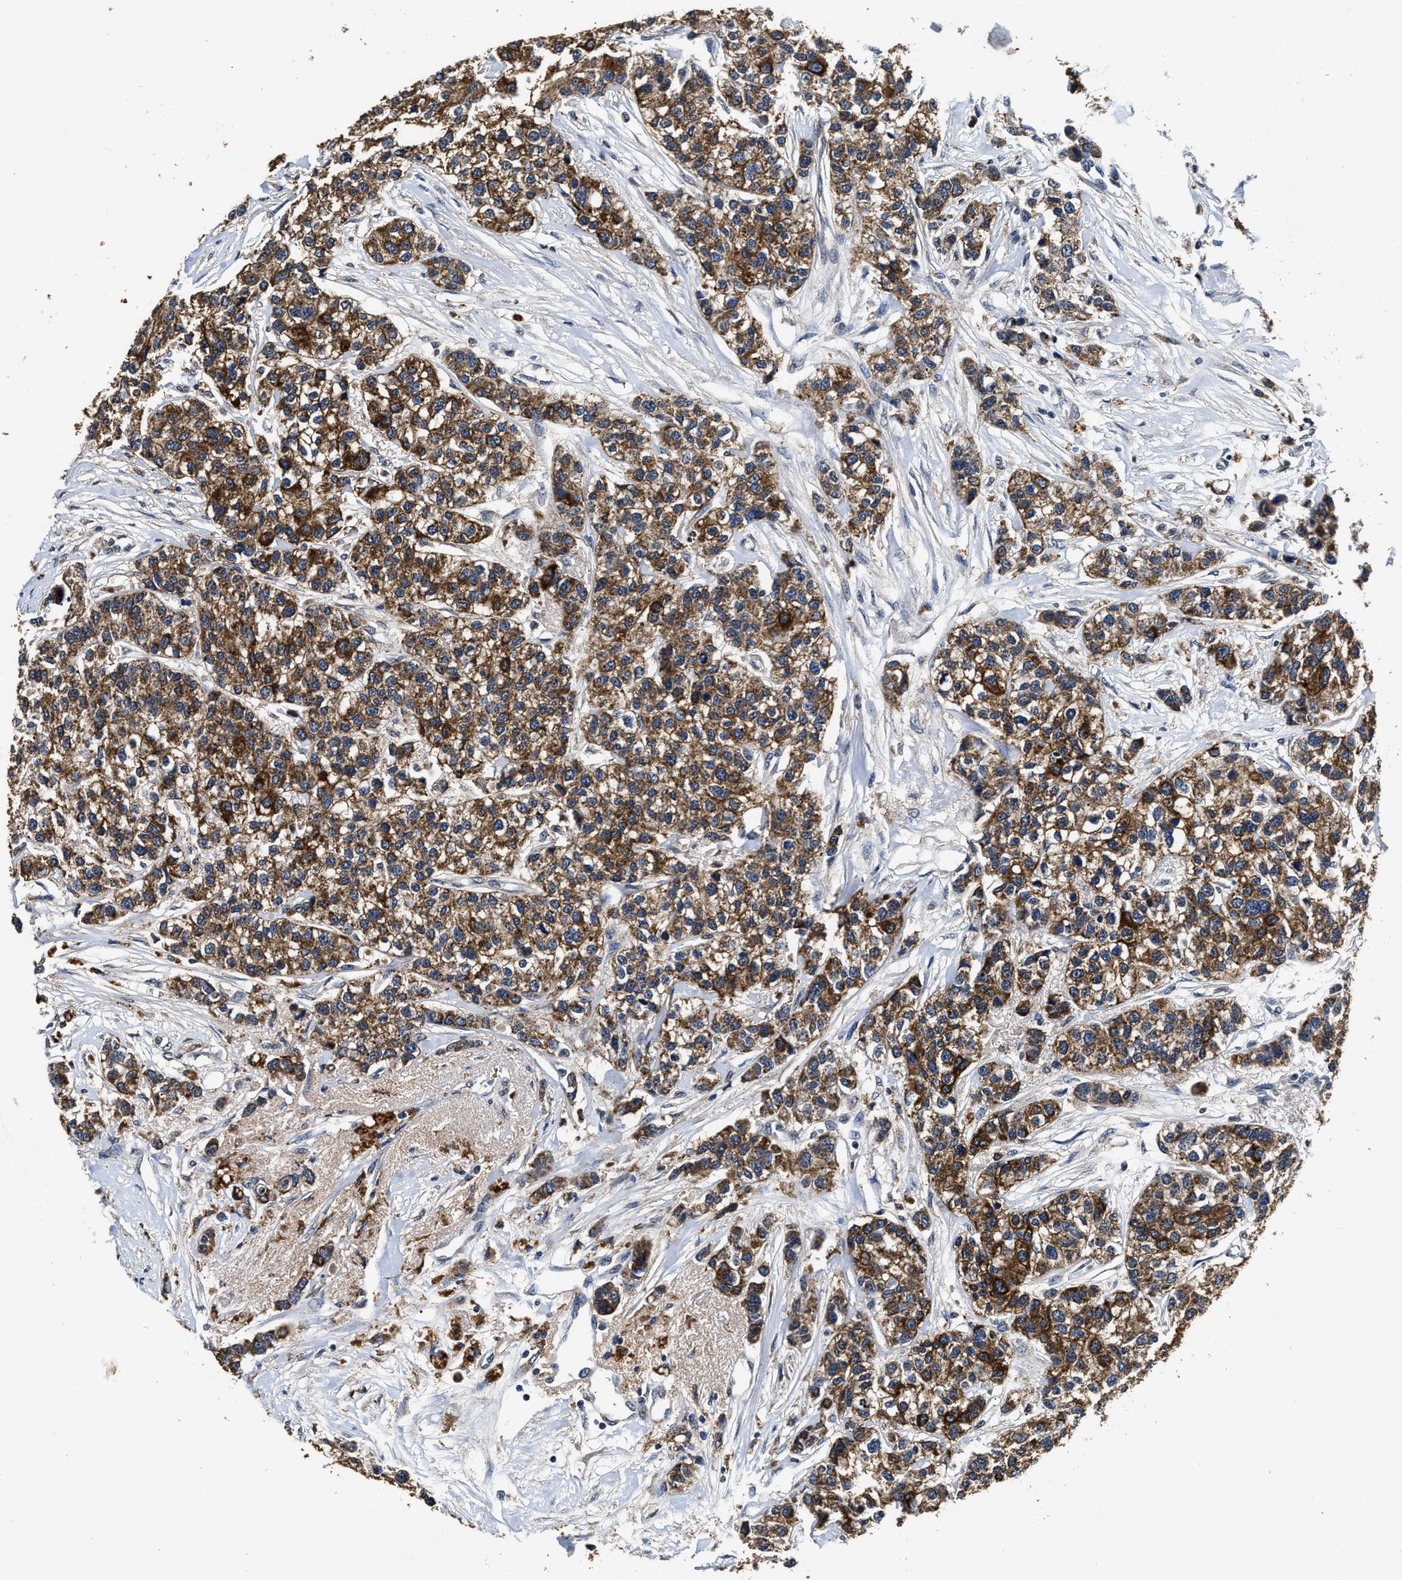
{"staining": {"intensity": "moderate", "quantity": ">75%", "location": "cytoplasmic/membranous"}, "tissue": "breast cancer", "cell_type": "Tumor cells", "image_type": "cancer", "snomed": [{"axis": "morphology", "description": "Duct carcinoma"}, {"axis": "topography", "description": "Breast"}], "caption": "Immunohistochemical staining of infiltrating ductal carcinoma (breast) displays medium levels of moderate cytoplasmic/membranous positivity in about >75% of tumor cells.", "gene": "CTNNA1", "patient": {"sex": "female", "age": 51}}